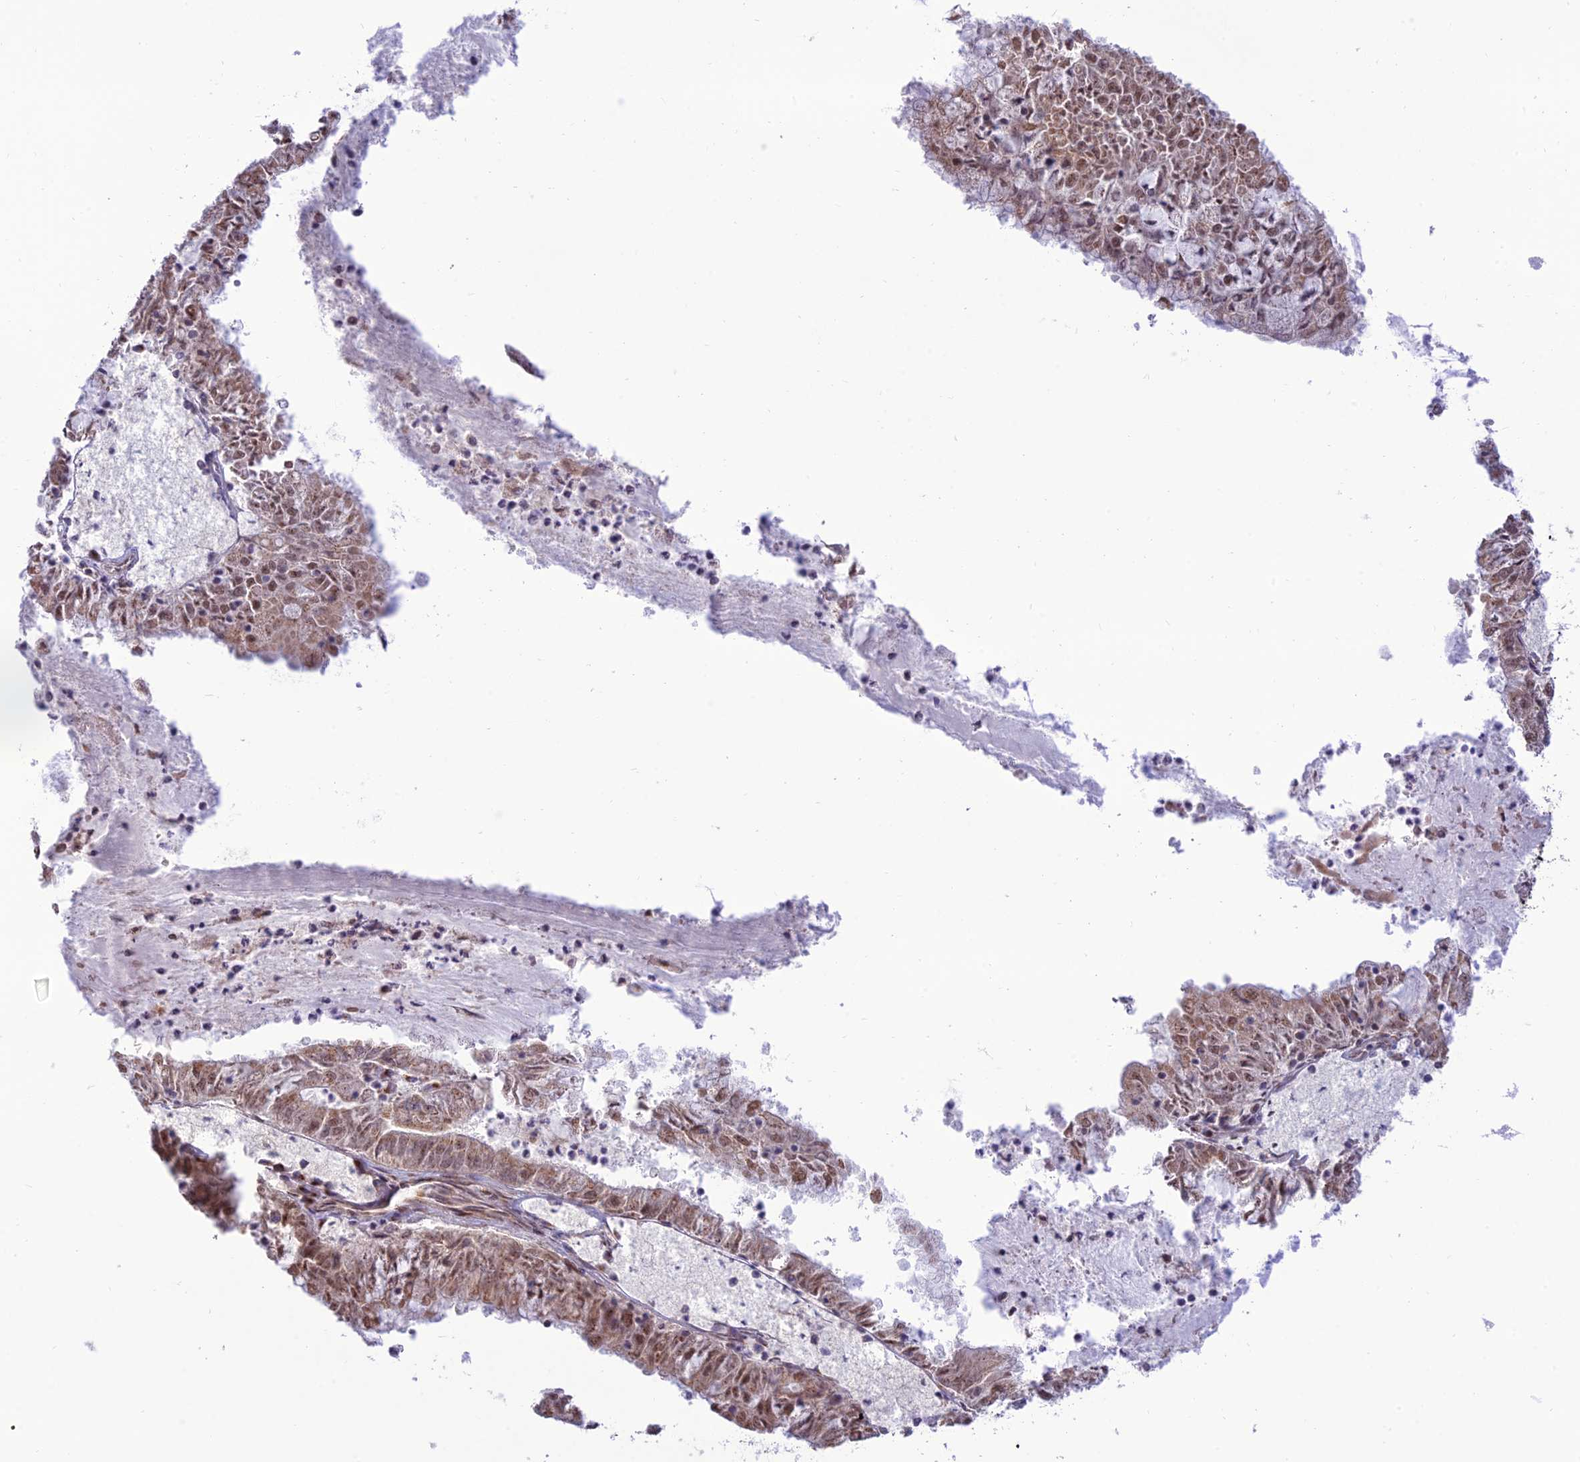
{"staining": {"intensity": "weak", "quantity": ">75%", "location": "cytoplasmic/membranous"}, "tissue": "endometrial cancer", "cell_type": "Tumor cells", "image_type": "cancer", "snomed": [{"axis": "morphology", "description": "Adenocarcinoma, NOS"}, {"axis": "topography", "description": "Endometrium"}], "caption": "An immunohistochemistry (IHC) micrograph of neoplastic tissue is shown. Protein staining in brown shows weak cytoplasmic/membranous positivity in endometrial cancer within tumor cells.", "gene": "GOLGA3", "patient": {"sex": "female", "age": 57}}